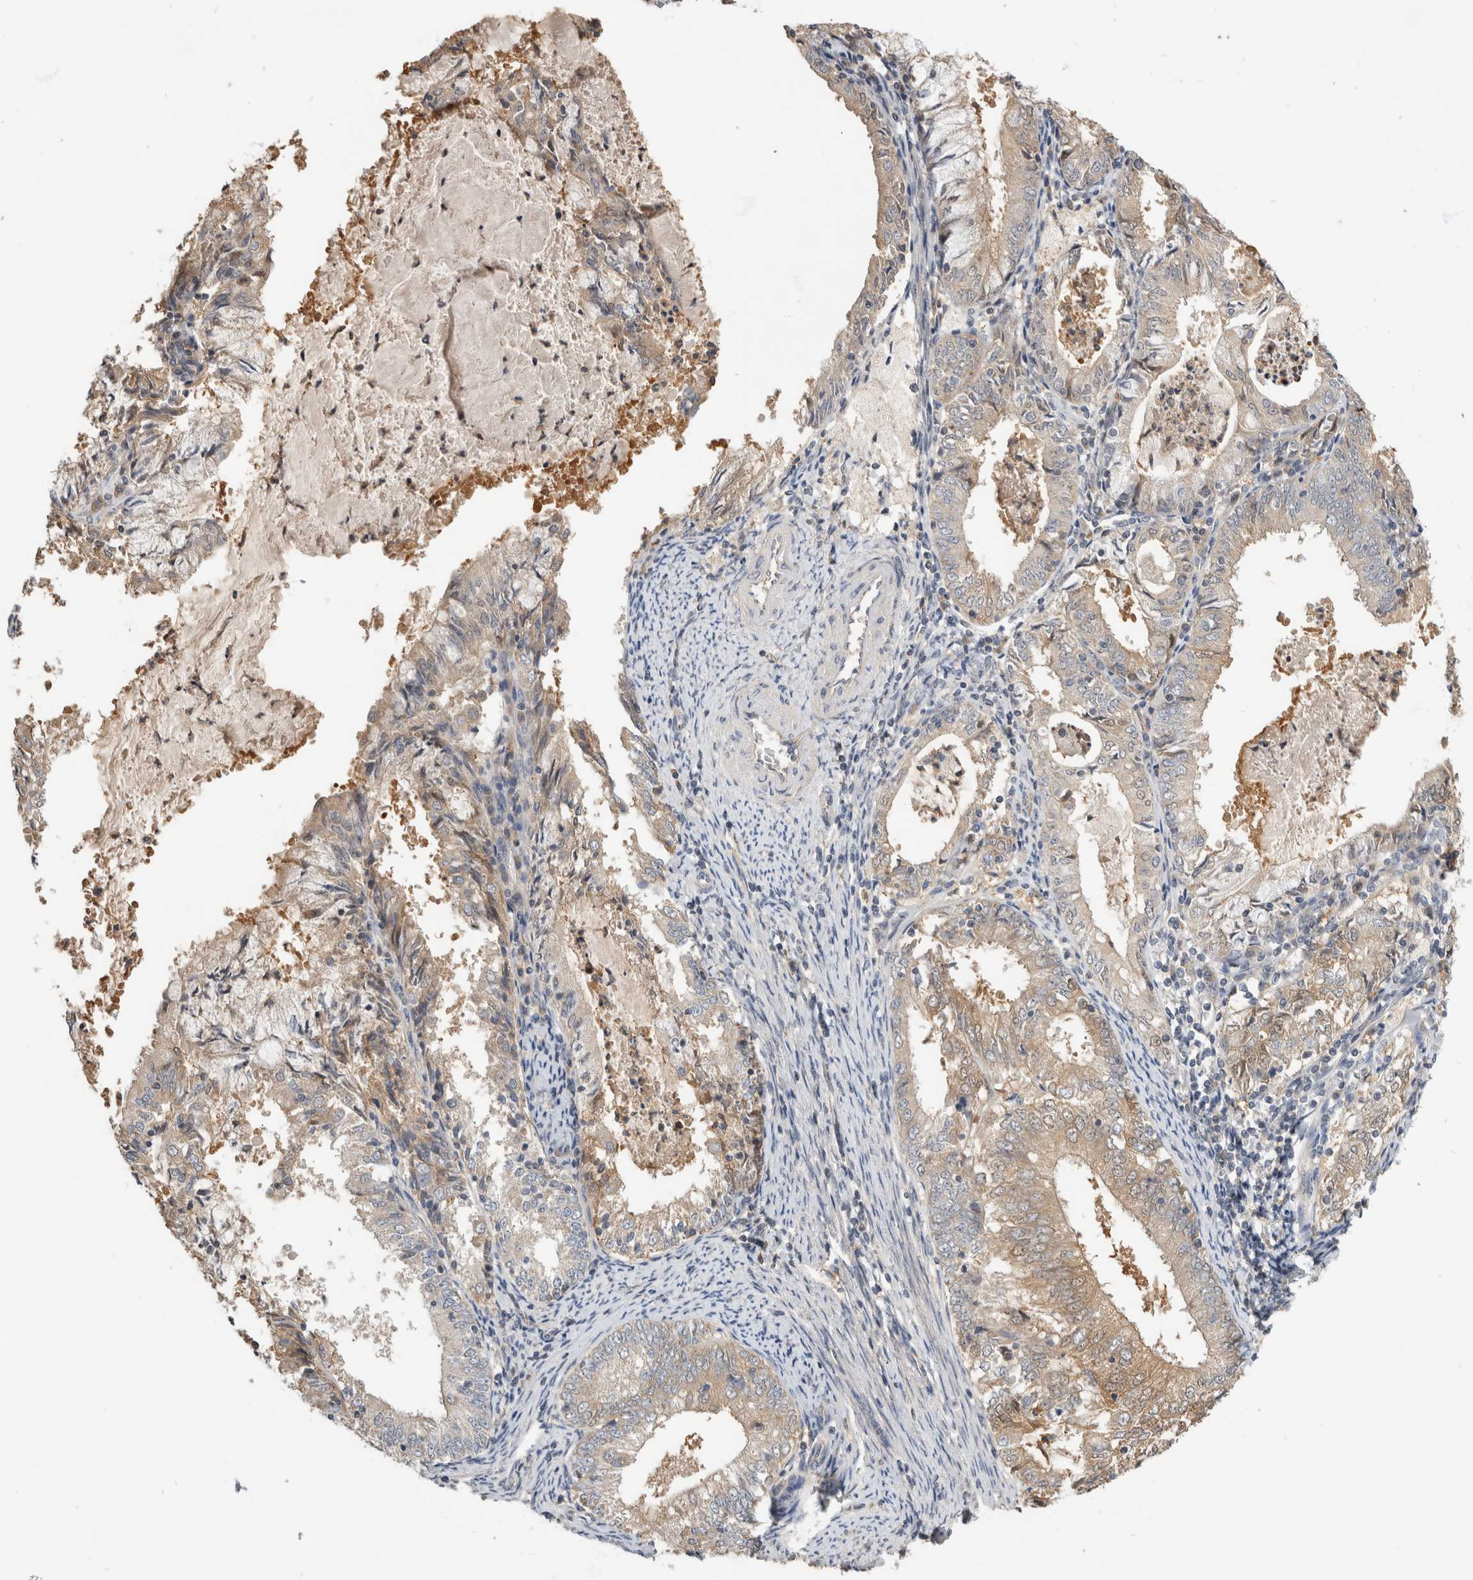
{"staining": {"intensity": "weak", "quantity": "25%-75%", "location": "cytoplasmic/membranous"}, "tissue": "endometrial cancer", "cell_type": "Tumor cells", "image_type": "cancer", "snomed": [{"axis": "morphology", "description": "Adenocarcinoma, NOS"}, {"axis": "topography", "description": "Endometrium"}], "caption": "The photomicrograph shows immunohistochemical staining of endometrial cancer. There is weak cytoplasmic/membranous expression is identified in approximately 25%-75% of tumor cells. The protein of interest is shown in brown color, while the nuclei are stained blue.", "gene": "PGM1", "patient": {"sex": "female", "age": 57}}